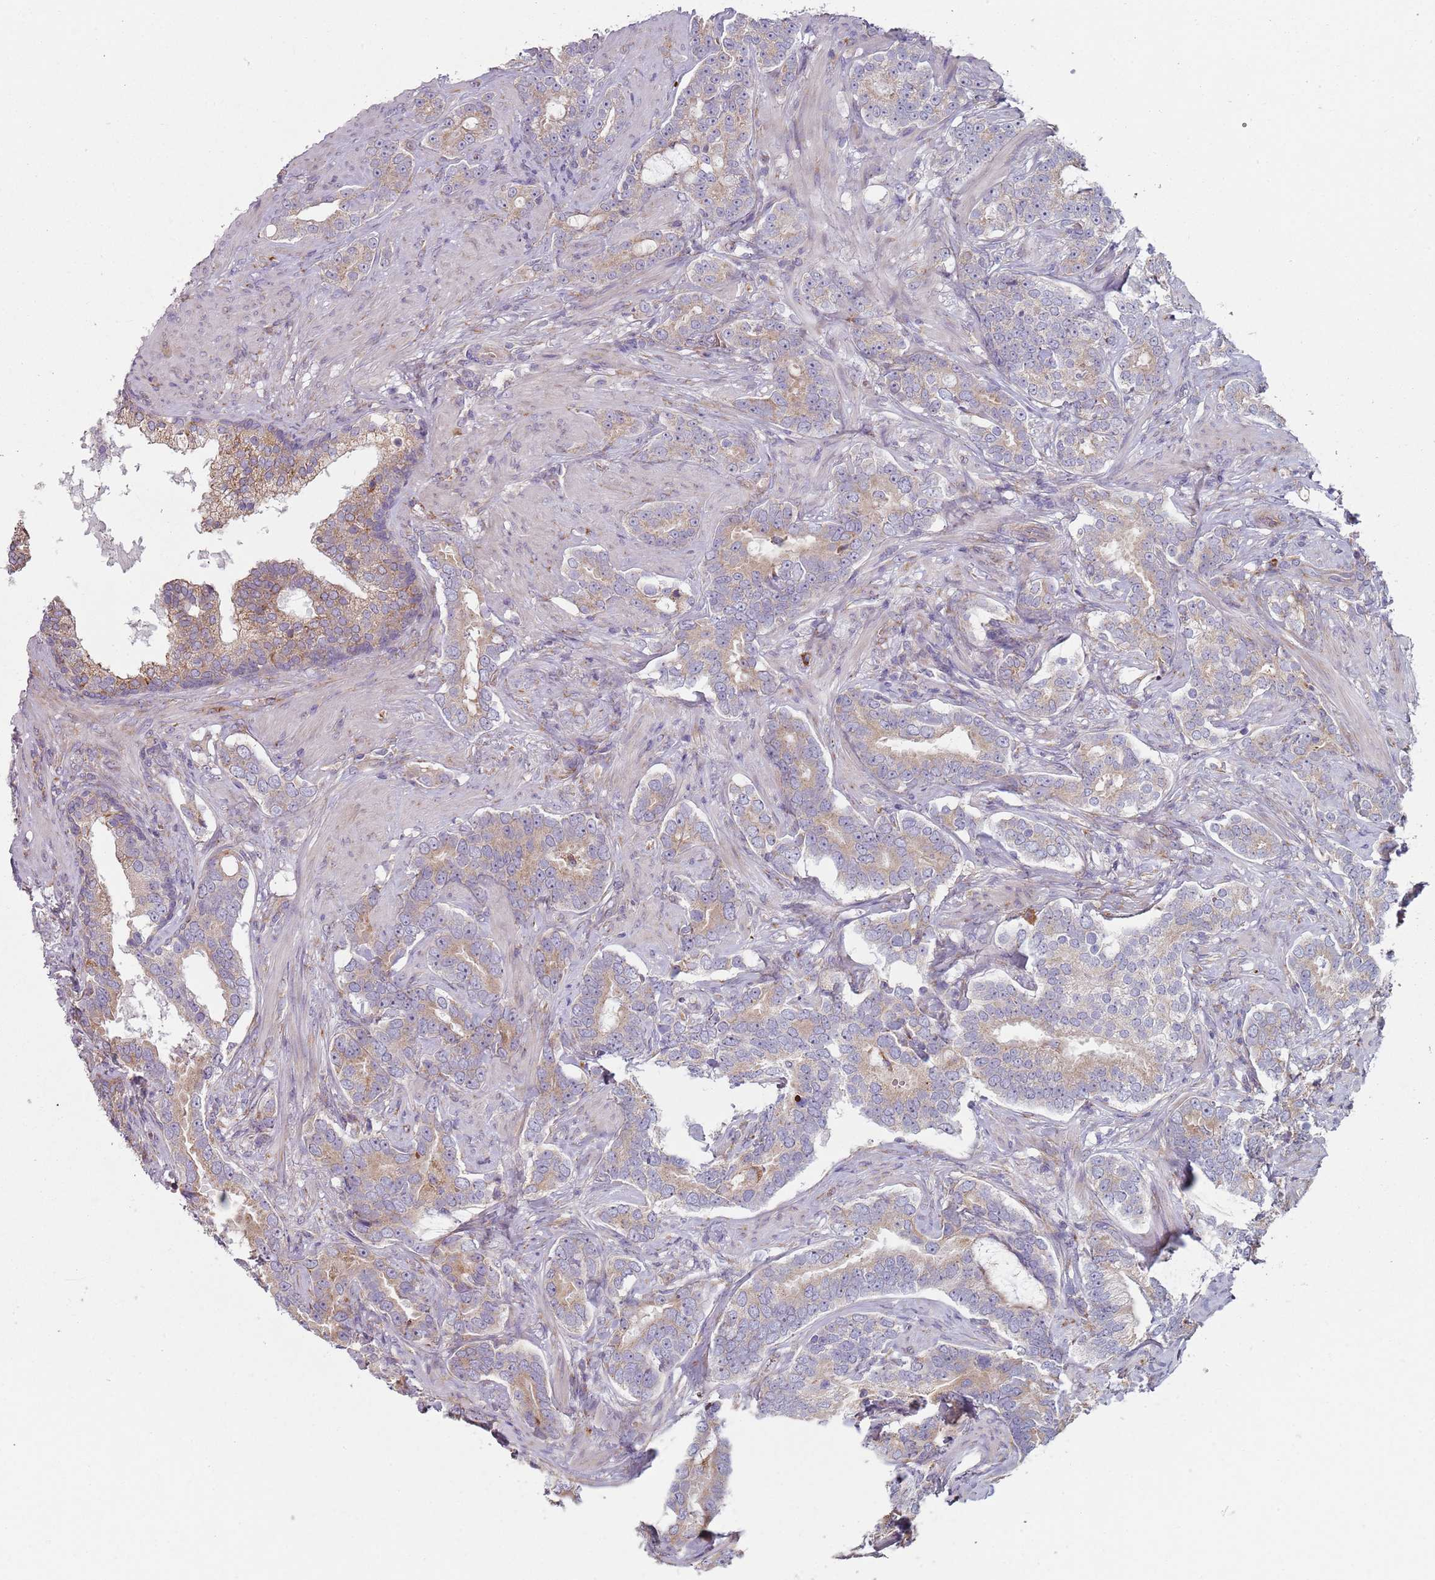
{"staining": {"intensity": "weak", "quantity": "25%-75%", "location": "cytoplasmic/membranous"}, "tissue": "prostate cancer", "cell_type": "Tumor cells", "image_type": "cancer", "snomed": [{"axis": "morphology", "description": "Adenocarcinoma, High grade"}, {"axis": "topography", "description": "Prostate"}], "caption": "A low amount of weak cytoplasmic/membranous staining is appreciated in about 25%-75% of tumor cells in prostate cancer tissue.", "gene": "SPATA2", "patient": {"sex": "male", "age": 64}}